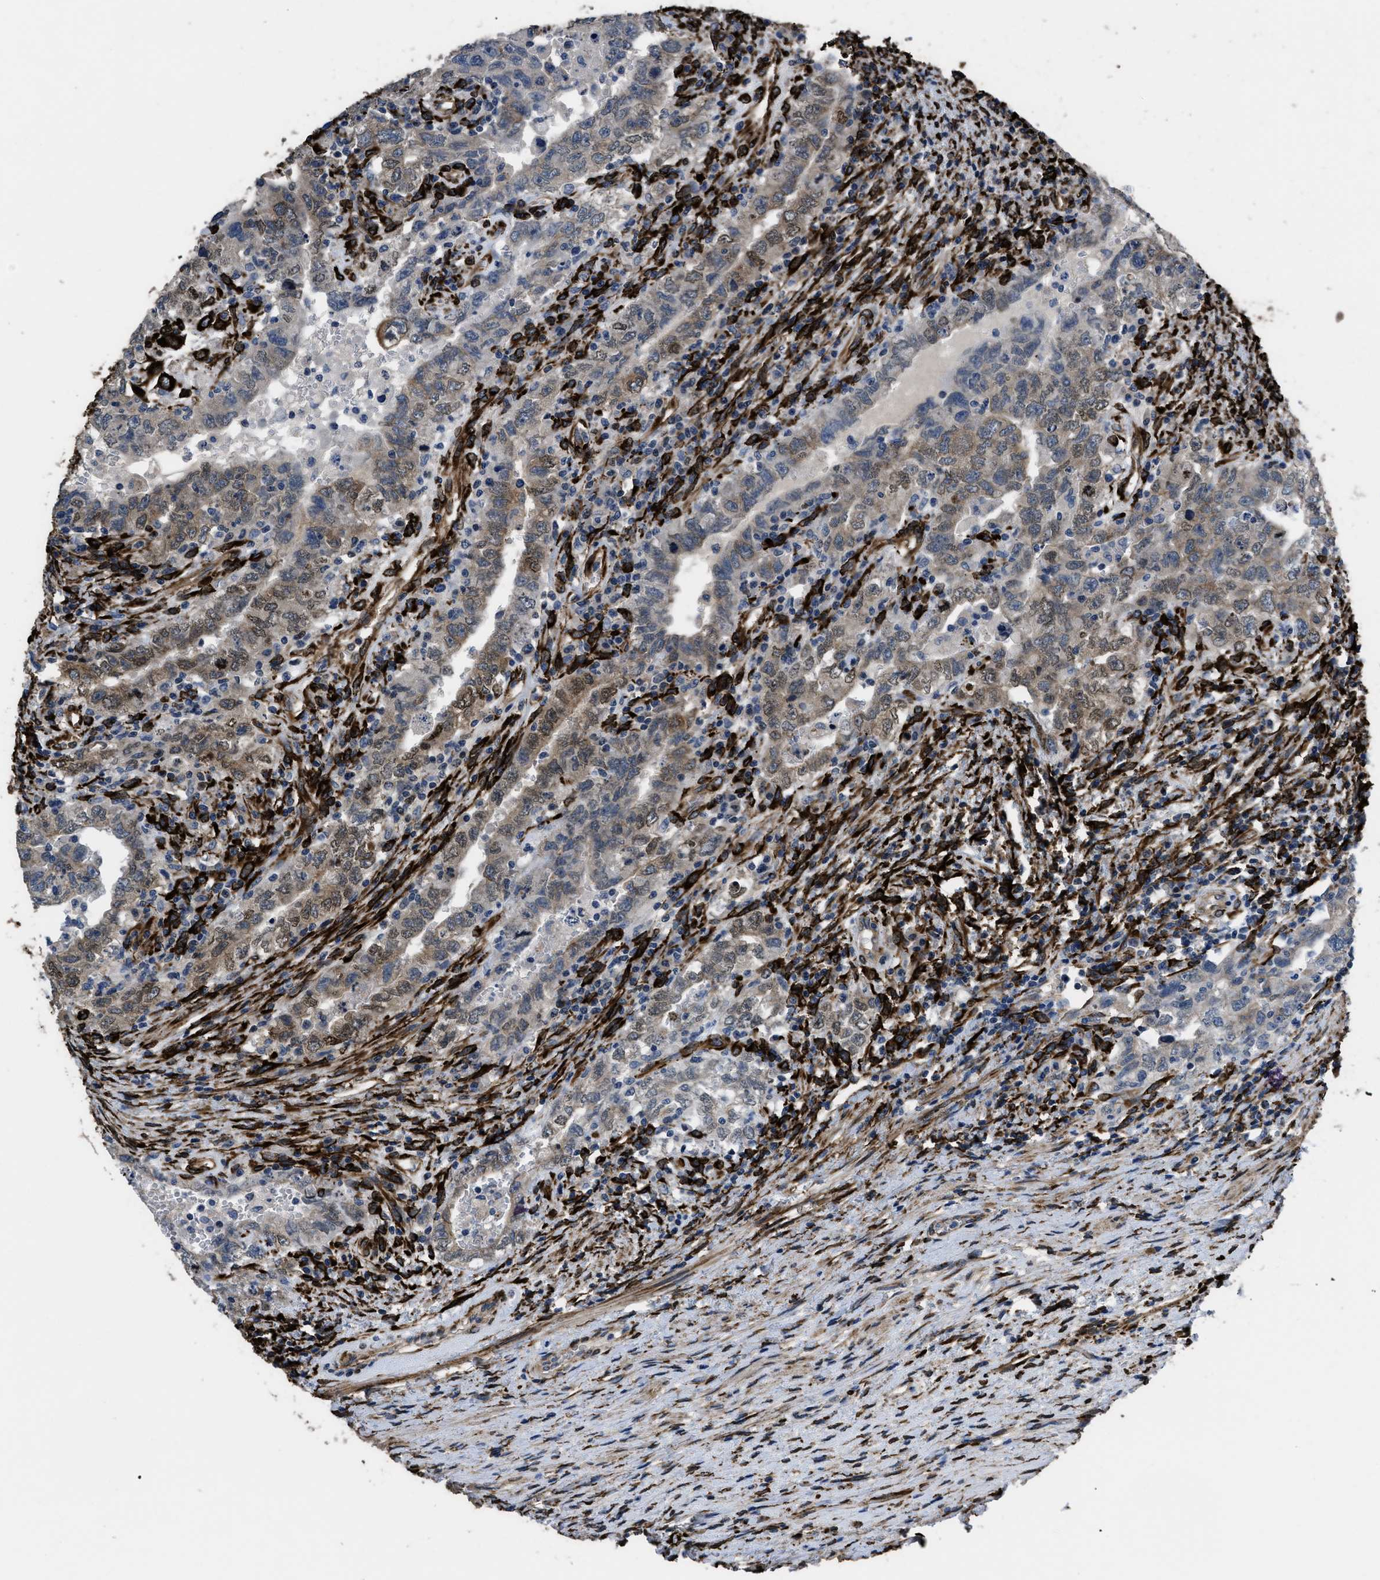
{"staining": {"intensity": "weak", "quantity": "25%-75%", "location": "cytoplasmic/membranous"}, "tissue": "testis cancer", "cell_type": "Tumor cells", "image_type": "cancer", "snomed": [{"axis": "morphology", "description": "Carcinoma, Embryonal, NOS"}, {"axis": "topography", "description": "Testis"}], "caption": "Embryonal carcinoma (testis) stained for a protein (brown) shows weak cytoplasmic/membranous positive staining in approximately 25%-75% of tumor cells.", "gene": "SQLE", "patient": {"sex": "male", "age": 26}}